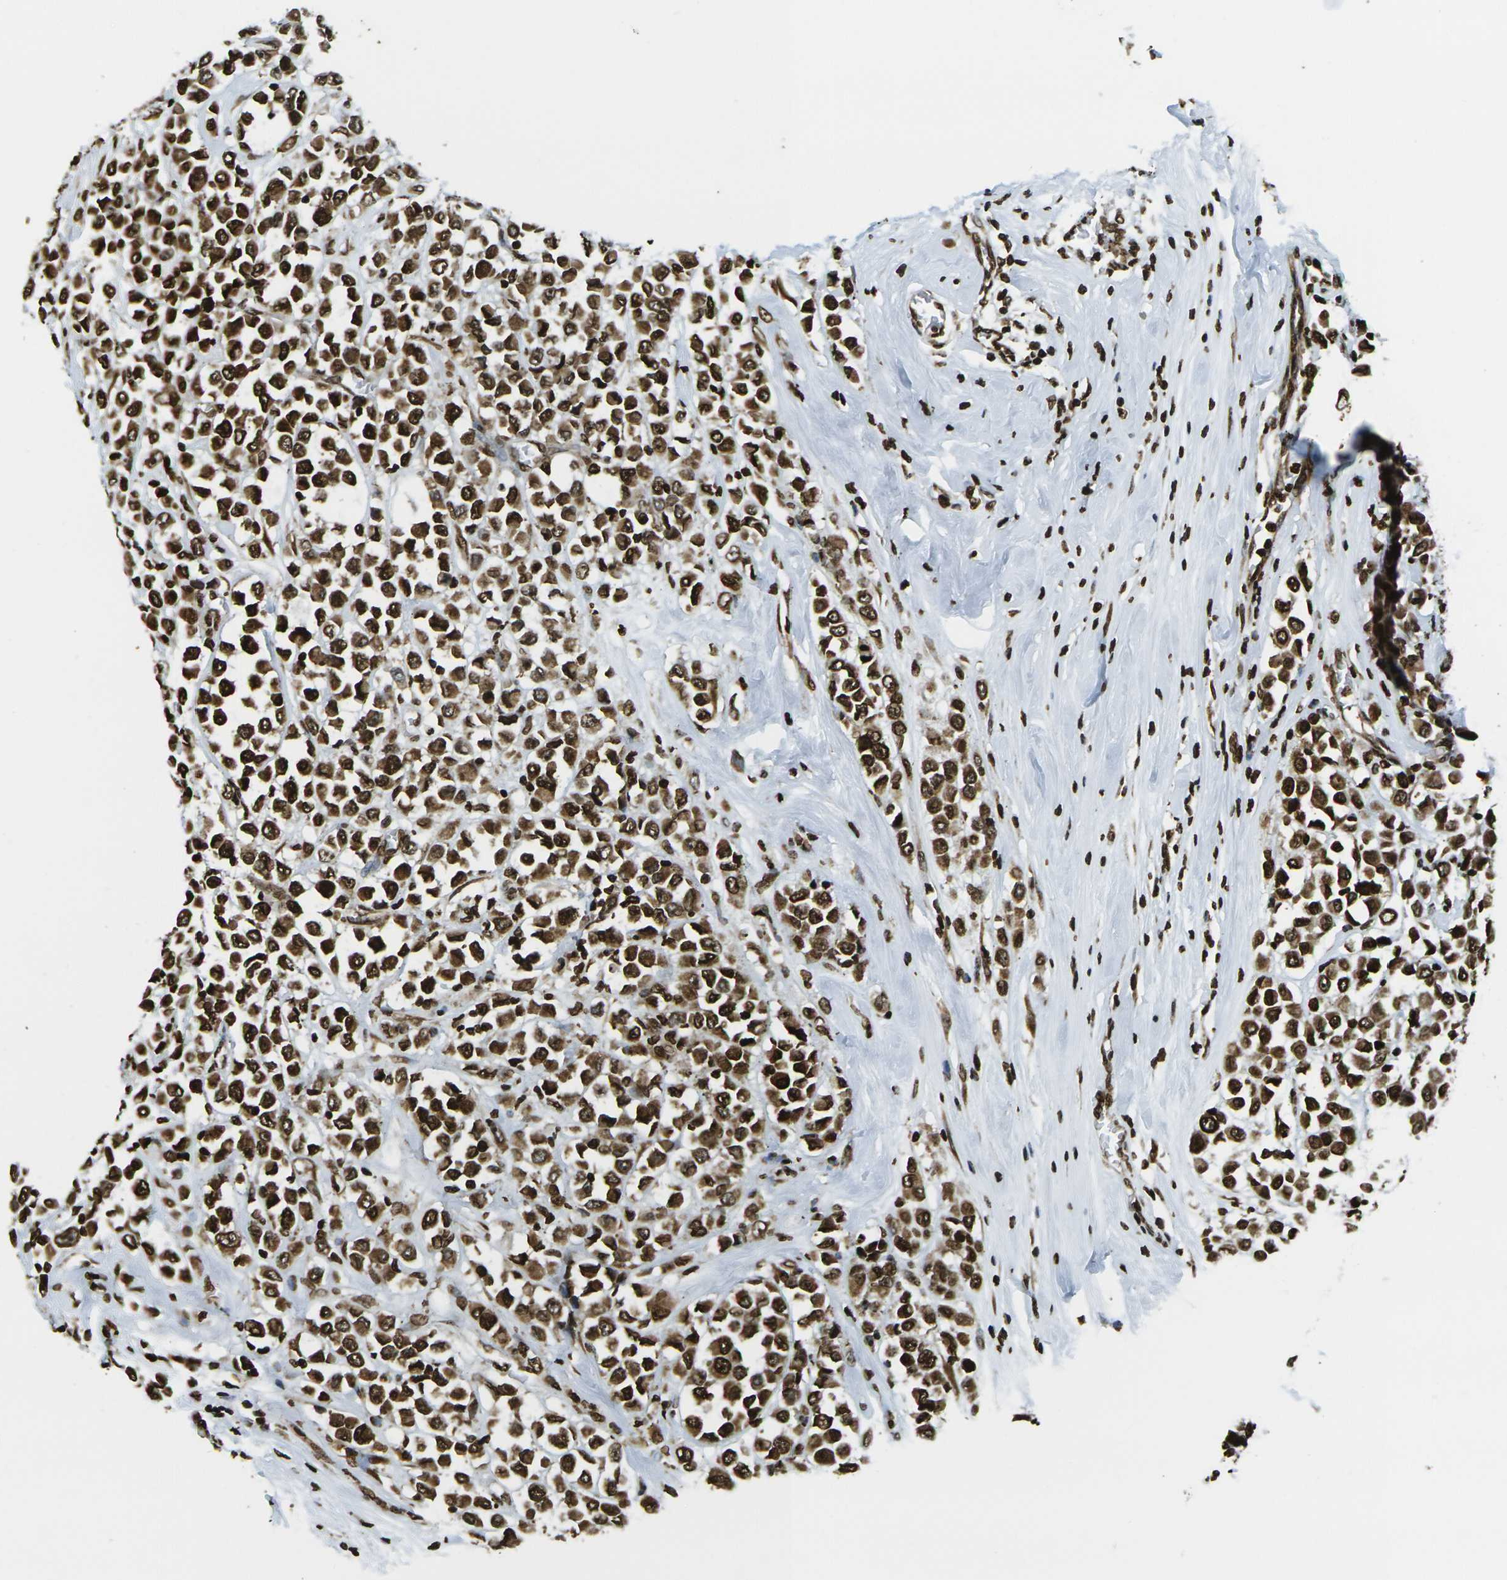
{"staining": {"intensity": "strong", "quantity": ">75%", "location": "nuclear"}, "tissue": "breast cancer", "cell_type": "Tumor cells", "image_type": "cancer", "snomed": [{"axis": "morphology", "description": "Duct carcinoma"}, {"axis": "topography", "description": "Breast"}], "caption": "IHC photomicrograph of breast cancer stained for a protein (brown), which displays high levels of strong nuclear staining in about >75% of tumor cells.", "gene": "H1-2", "patient": {"sex": "female", "age": 61}}